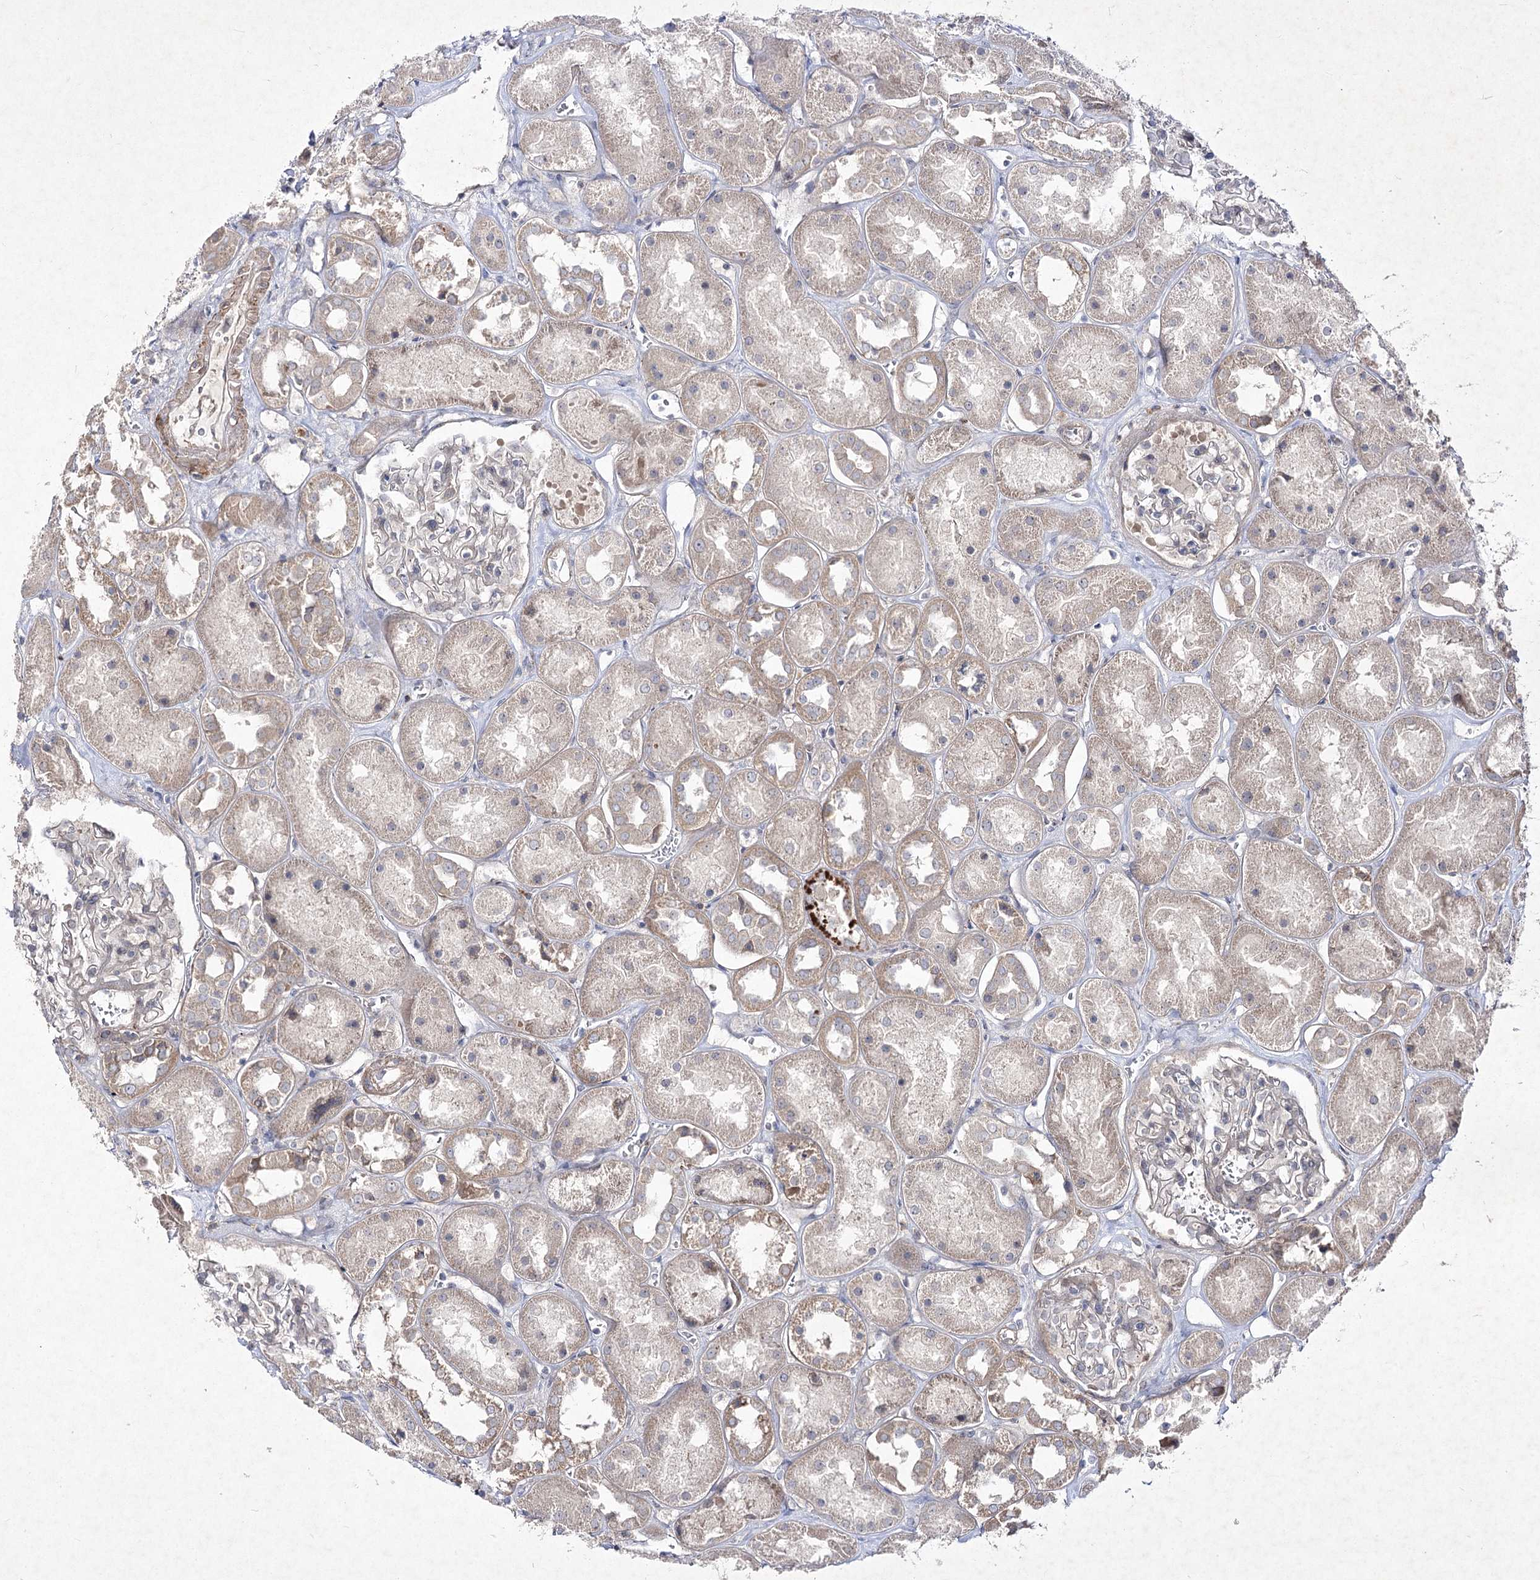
{"staining": {"intensity": "negative", "quantity": "none", "location": "none"}, "tissue": "kidney", "cell_type": "Cells in glomeruli", "image_type": "normal", "snomed": [{"axis": "morphology", "description": "Normal tissue, NOS"}, {"axis": "topography", "description": "Kidney"}], "caption": "IHC image of benign kidney: human kidney stained with DAB (3,3'-diaminobenzidine) displays no significant protein expression in cells in glomeruli.", "gene": "CIB2", "patient": {"sex": "male", "age": 70}}